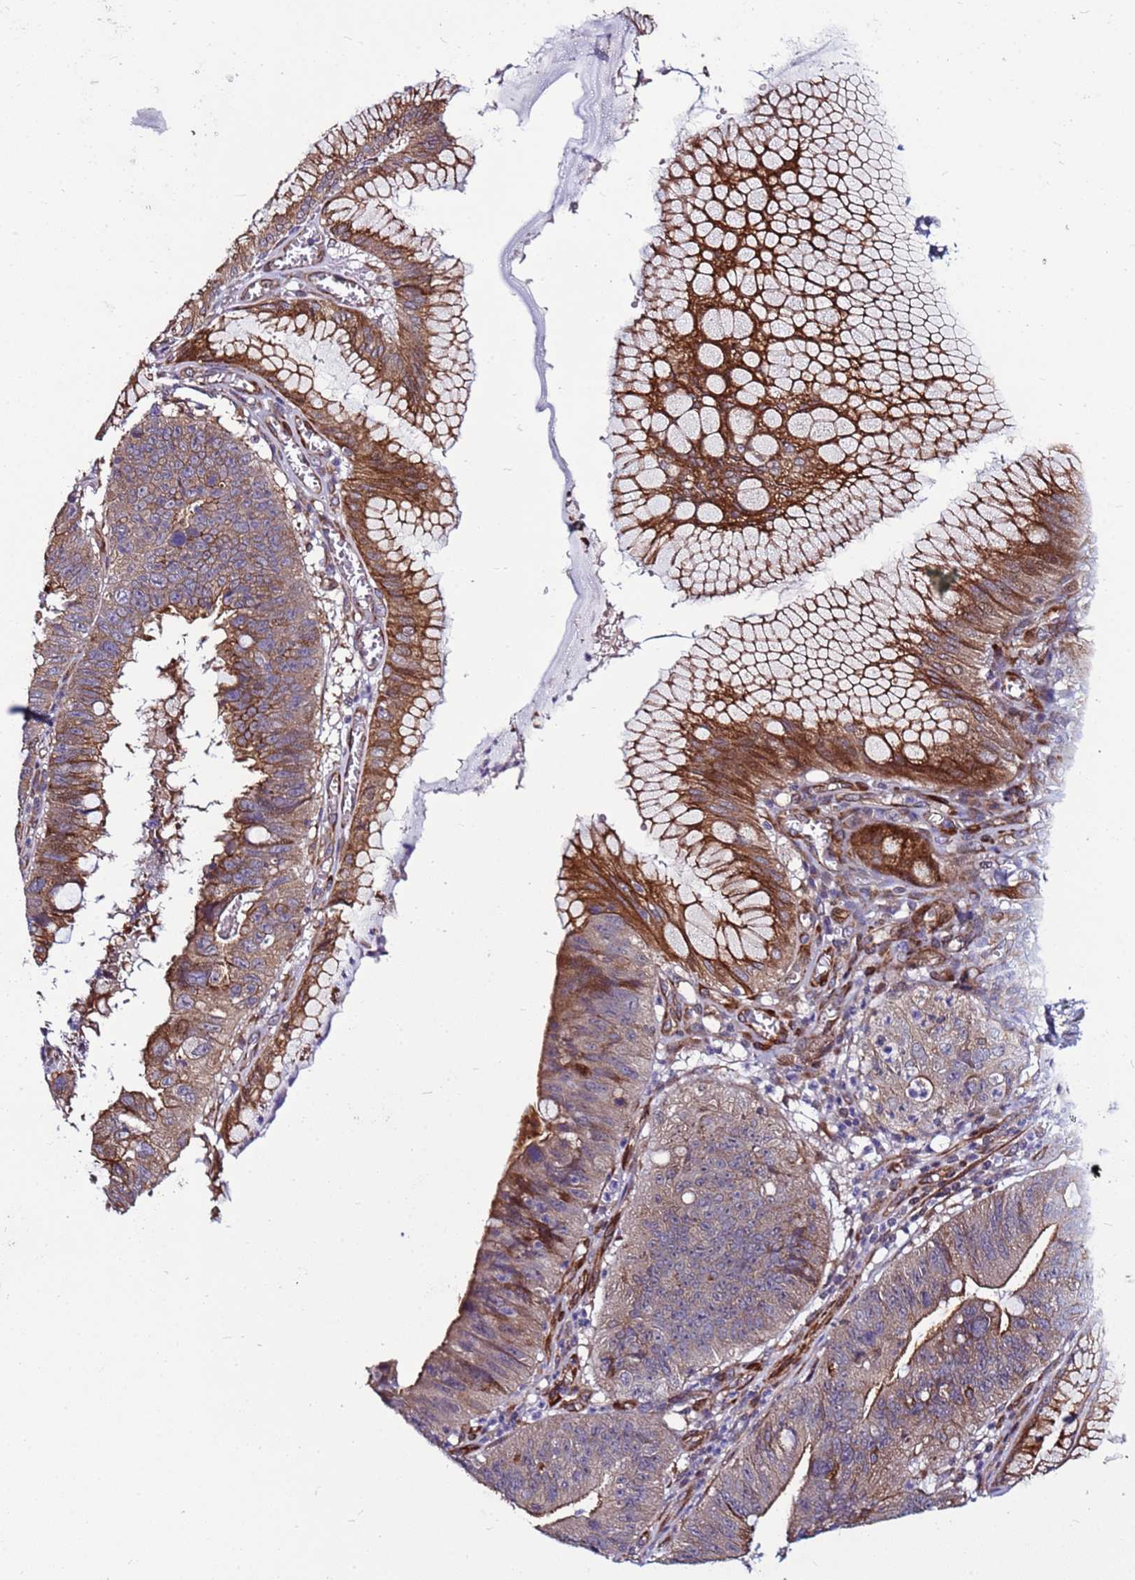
{"staining": {"intensity": "moderate", "quantity": "25%-75%", "location": "cytoplasmic/membranous"}, "tissue": "stomach cancer", "cell_type": "Tumor cells", "image_type": "cancer", "snomed": [{"axis": "morphology", "description": "Adenocarcinoma, NOS"}, {"axis": "topography", "description": "Stomach"}], "caption": "Adenocarcinoma (stomach) was stained to show a protein in brown. There is medium levels of moderate cytoplasmic/membranous staining in about 25%-75% of tumor cells.", "gene": "MCRIP1", "patient": {"sex": "male", "age": 59}}